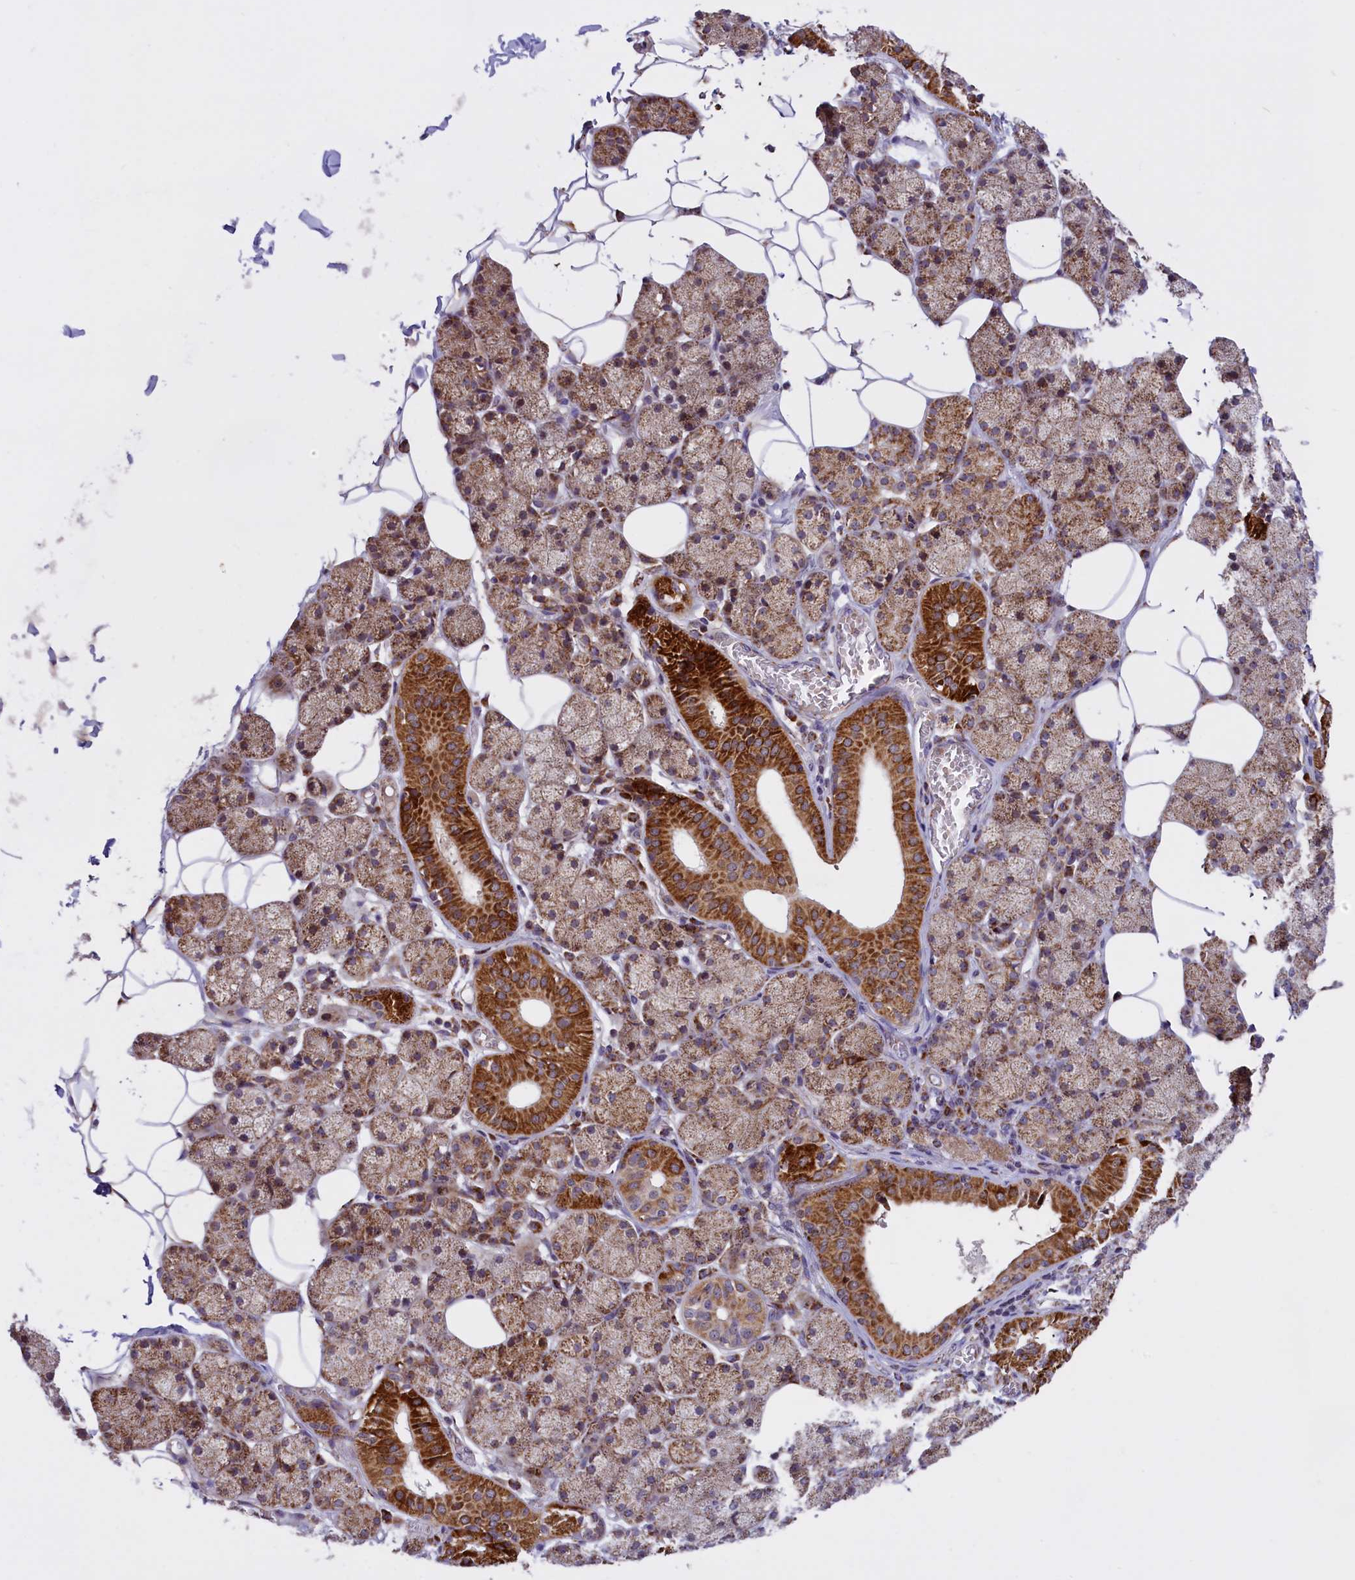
{"staining": {"intensity": "strong", "quantity": "25%-75%", "location": "cytoplasmic/membranous"}, "tissue": "salivary gland", "cell_type": "Glandular cells", "image_type": "normal", "snomed": [{"axis": "morphology", "description": "Normal tissue, NOS"}, {"axis": "topography", "description": "Salivary gland"}], "caption": "Glandular cells display high levels of strong cytoplasmic/membranous staining in approximately 25%-75% of cells in benign salivary gland.", "gene": "NDUFS5", "patient": {"sex": "female", "age": 33}}